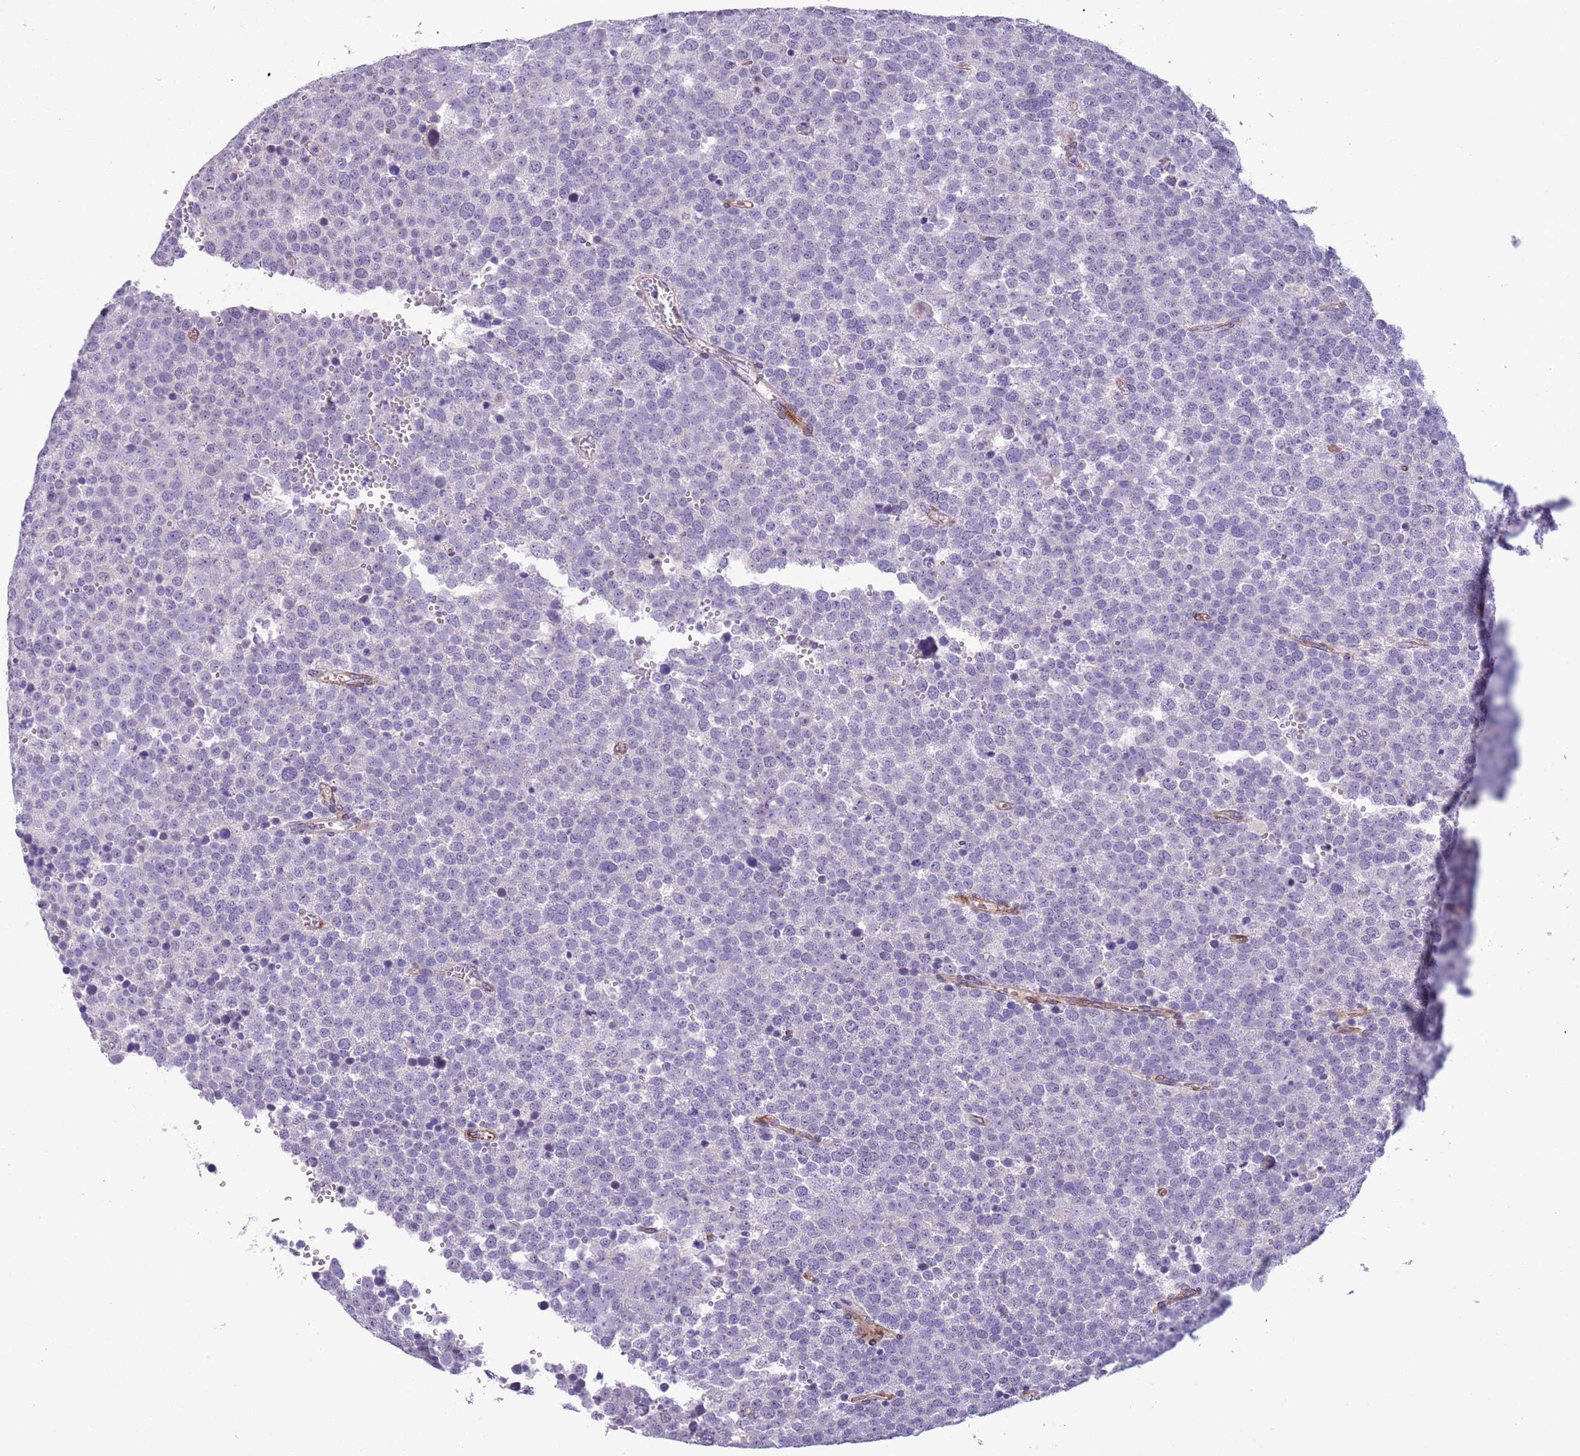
{"staining": {"intensity": "negative", "quantity": "none", "location": "none"}, "tissue": "testis cancer", "cell_type": "Tumor cells", "image_type": "cancer", "snomed": [{"axis": "morphology", "description": "Seminoma, NOS"}, {"axis": "topography", "description": "Testis"}], "caption": "IHC micrograph of neoplastic tissue: human testis seminoma stained with DAB exhibits no significant protein staining in tumor cells. (Stains: DAB (3,3'-diaminobenzidine) IHC with hematoxylin counter stain, Microscopy: brightfield microscopy at high magnification).", "gene": "MRPL32", "patient": {"sex": "male", "age": 71}}